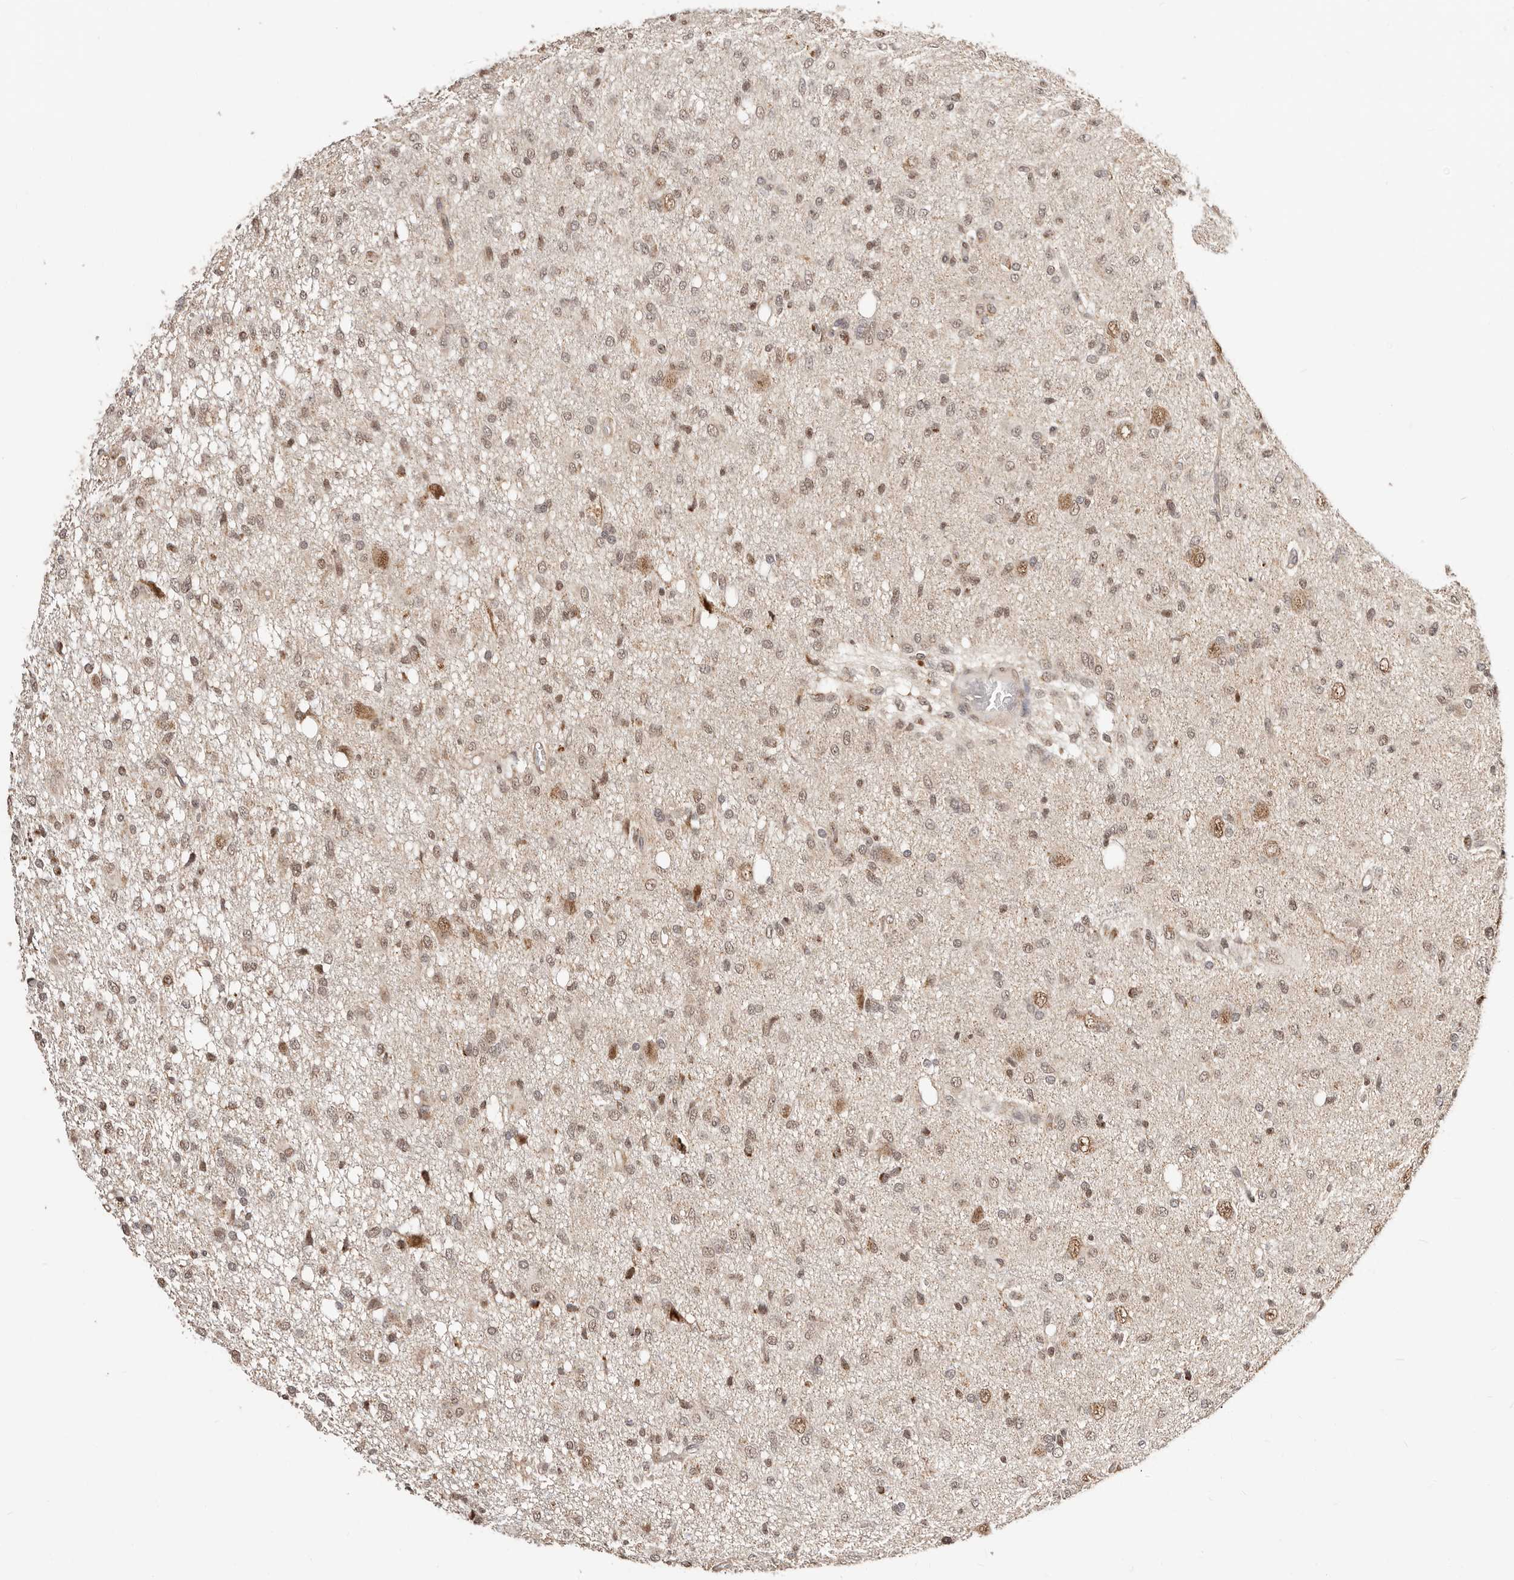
{"staining": {"intensity": "moderate", "quantity": "25%-75%", "location": "nuclear"}, "tissue": "glioma", "cell_type": "Tumor cells", "image_type": "cancer", "snomed": [{"axis": "morphology", "description": "Glioma, malignant, High grade"}, {"axis": "topography", "description": "Brain"}], "caption": "Immunohistochemistry (DAB (3,3'-diaminobenzidine)) staining of high-grade glioma (malignant) displays moderate nuclear protein expression in about 25%-75% of tumor cells.", "gene": "CTNNBL1", "patient": {"sex": "female", "age": 59}}